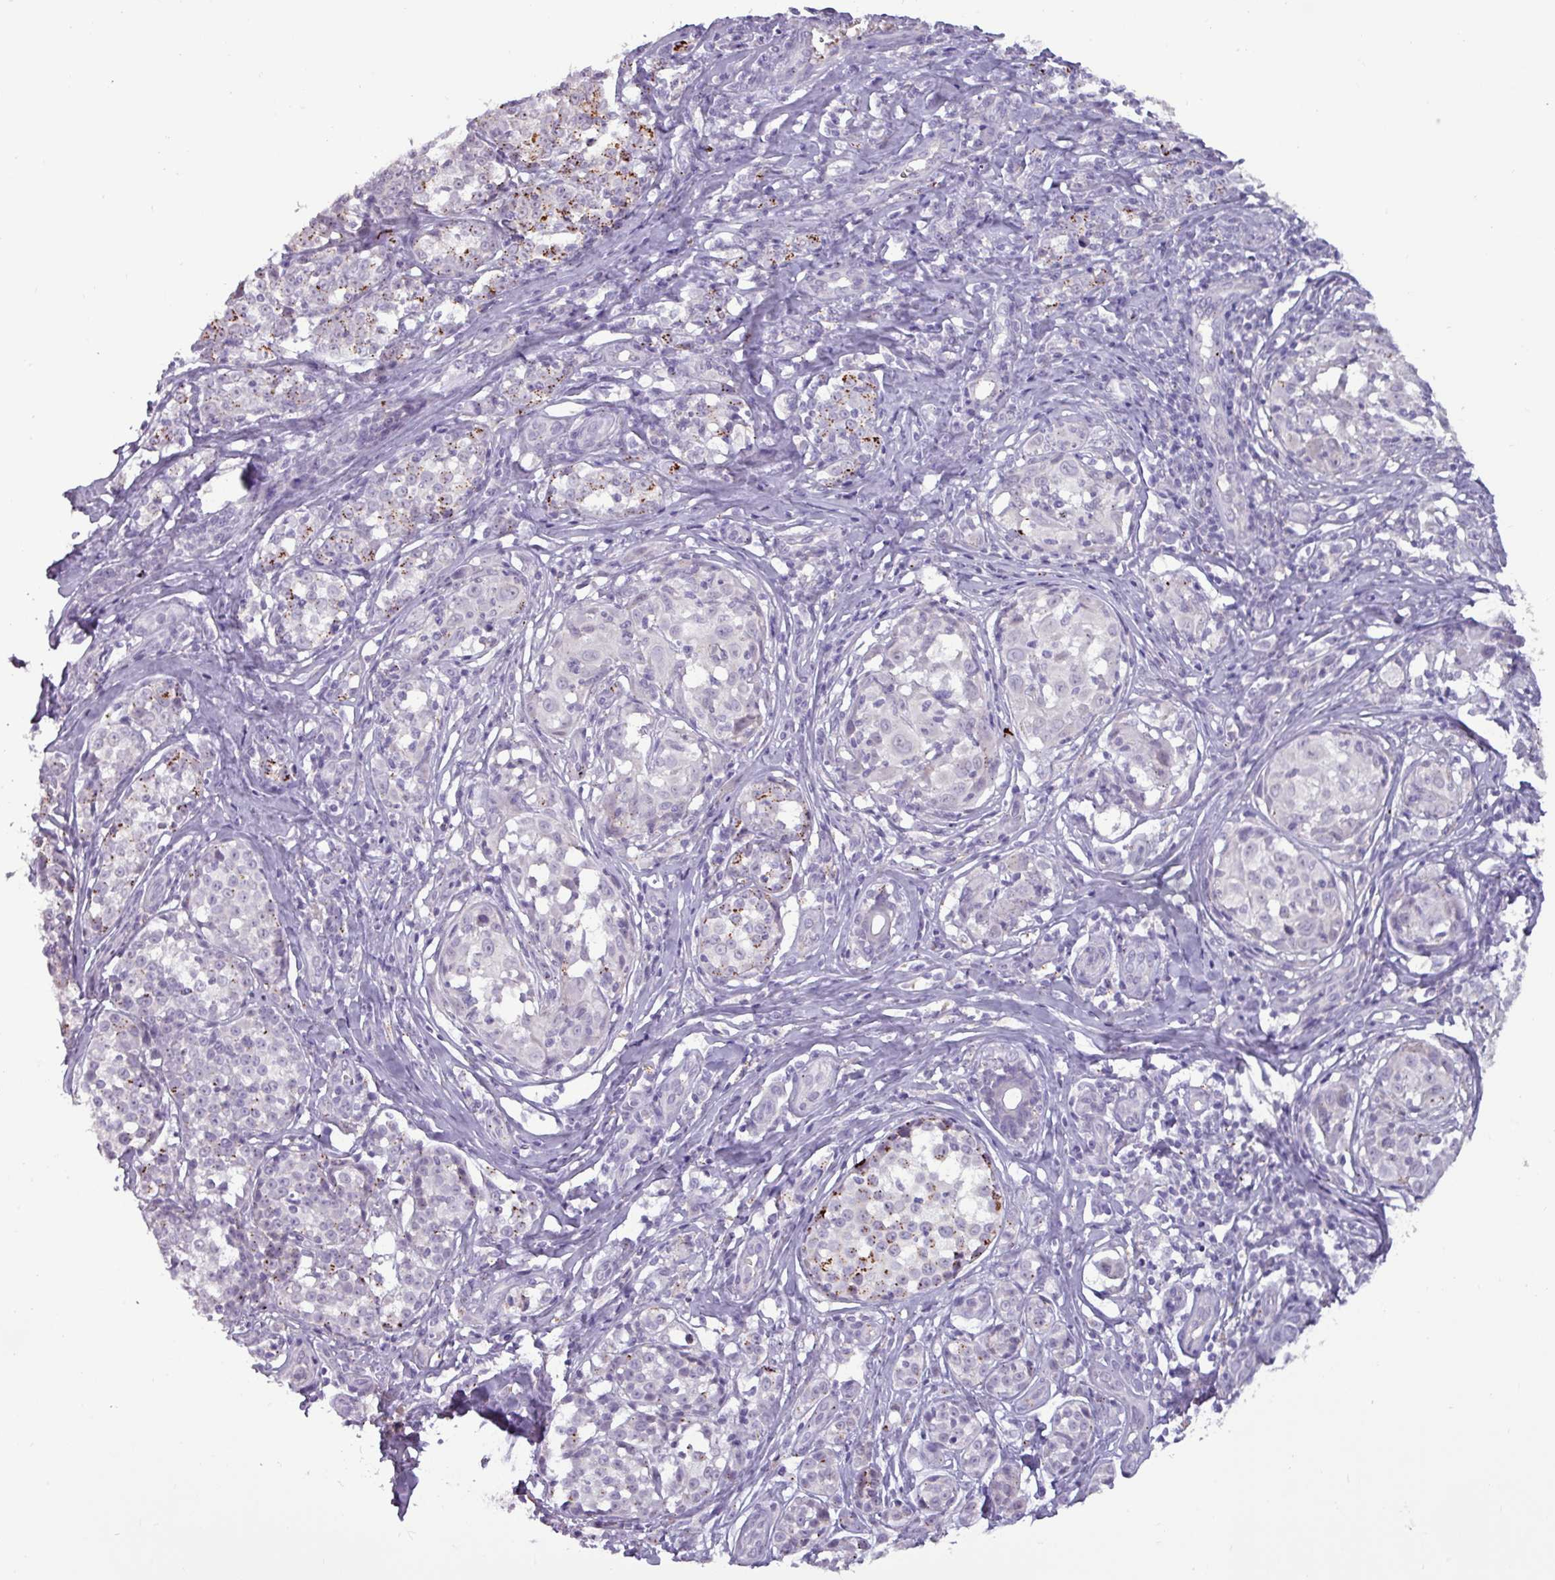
{"staining": {"intensity": "strong", "quantity": "<25%", "location": "cytoplasmic/membranous"}, "tissue": "melanoma", "cell_type": "Tumor cells", "image_type": "cancer", "snomed": [{"axis": "morphology", "description": "Malignant melanoma, NOS"}, {"axis": "topography", "description": "Skin"}], "caption": "An image showing strong cytoplasmic/membranous staining in approximately <25% of tumor cells in malignant melanoma, as visualized by brown immunohistochemical staining.", "gene": "PLIN2", "patient": {"sex": "female", "age": 35}}